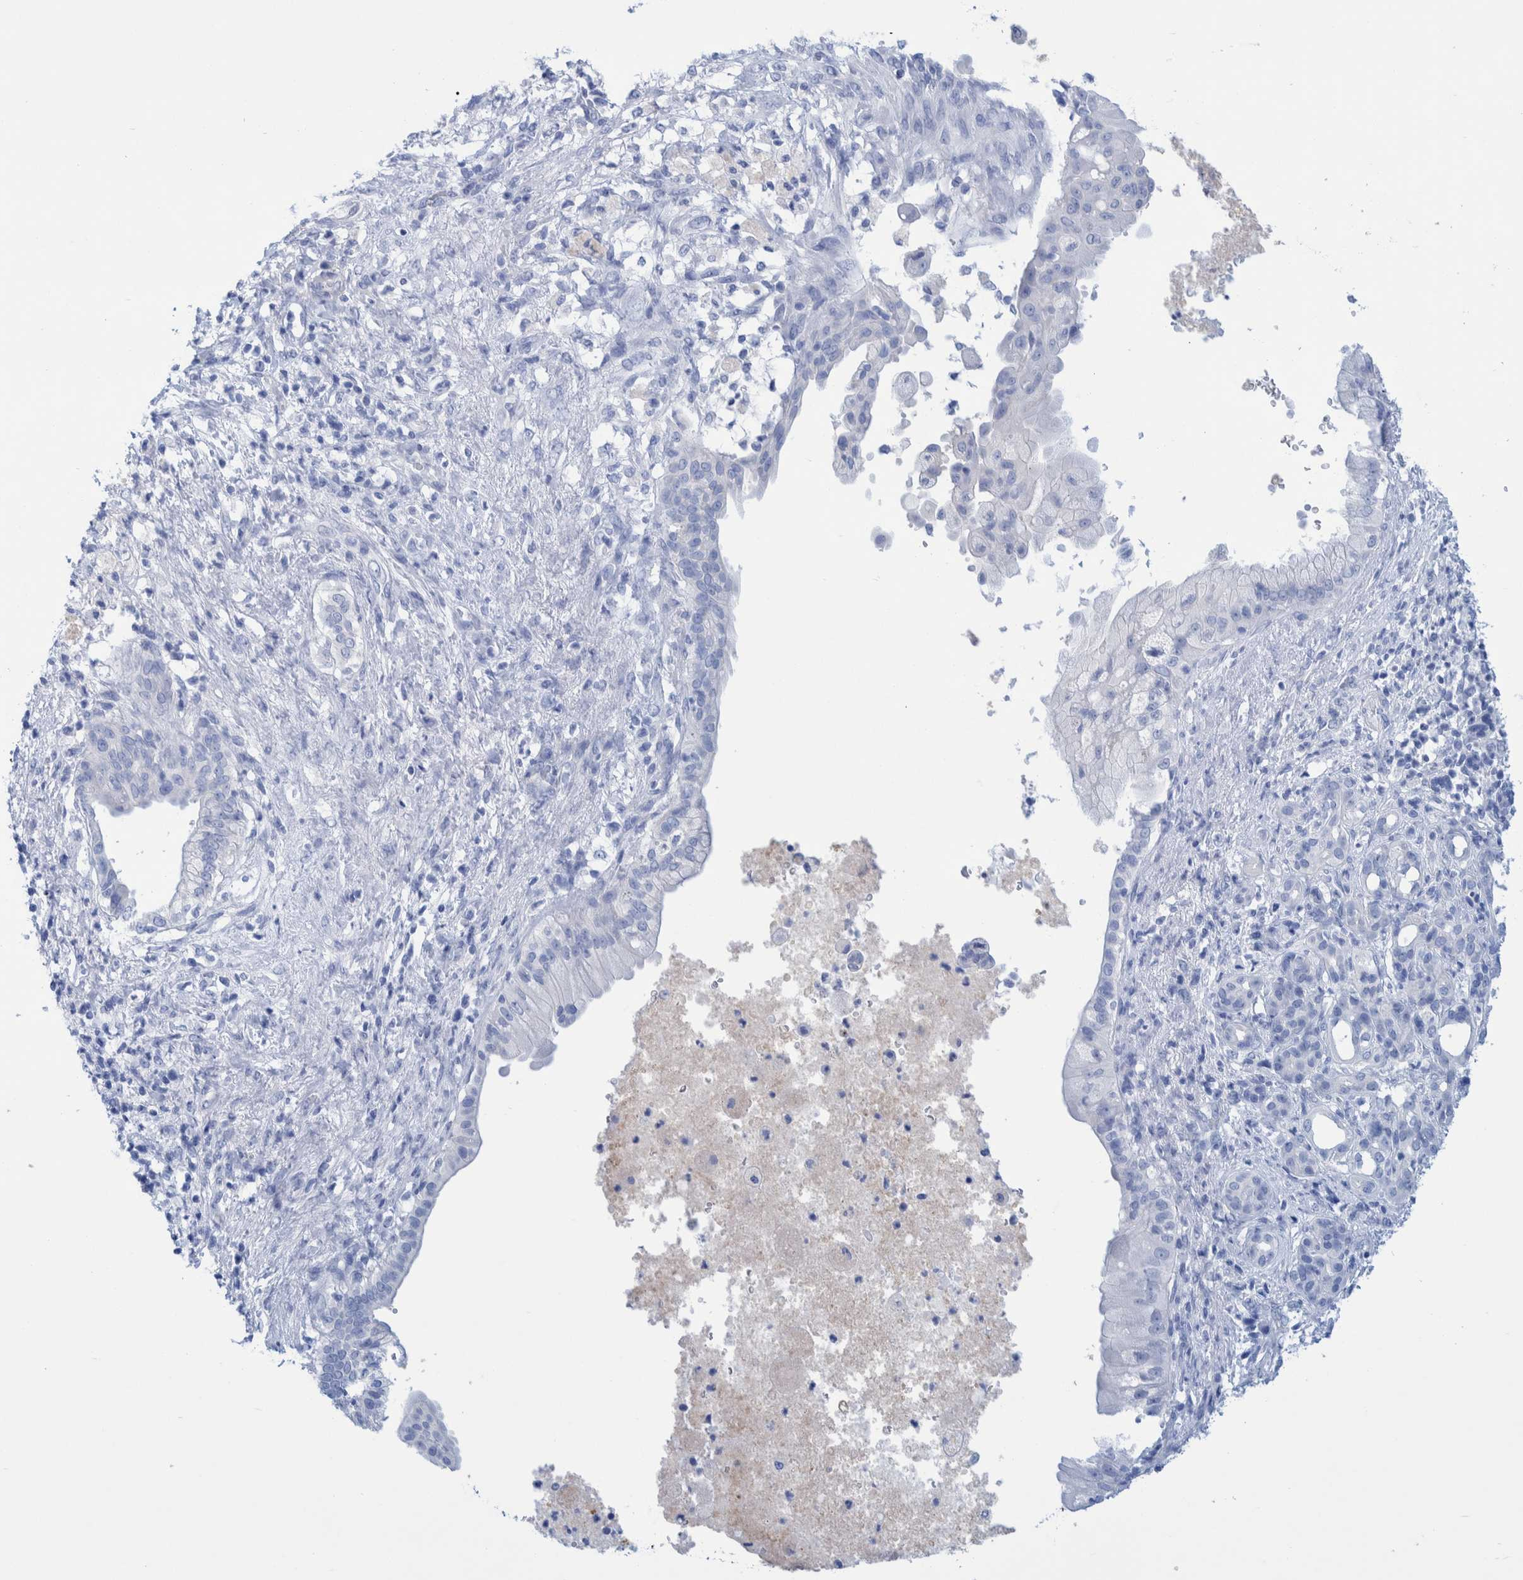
{"staining": {"intensity": "negative", "quantity": "none", "location": "none"}, "tissue": "pancreatic cancer", "cell_type": "Tumor cells", "image_type": "cancer", "snomed": [{"axis": "morphology", "description": "Adenocarcinoma, NOS"}, {"axis": "topography", "description": "Pancreas"}], "caption": "This is a photomicrograph of IHC staining of adenocarcinoma (pancreatic), which shows no positivity in tumor cells.", "gene": "PERP", "patient": {"sex": "female", "age": 78}}